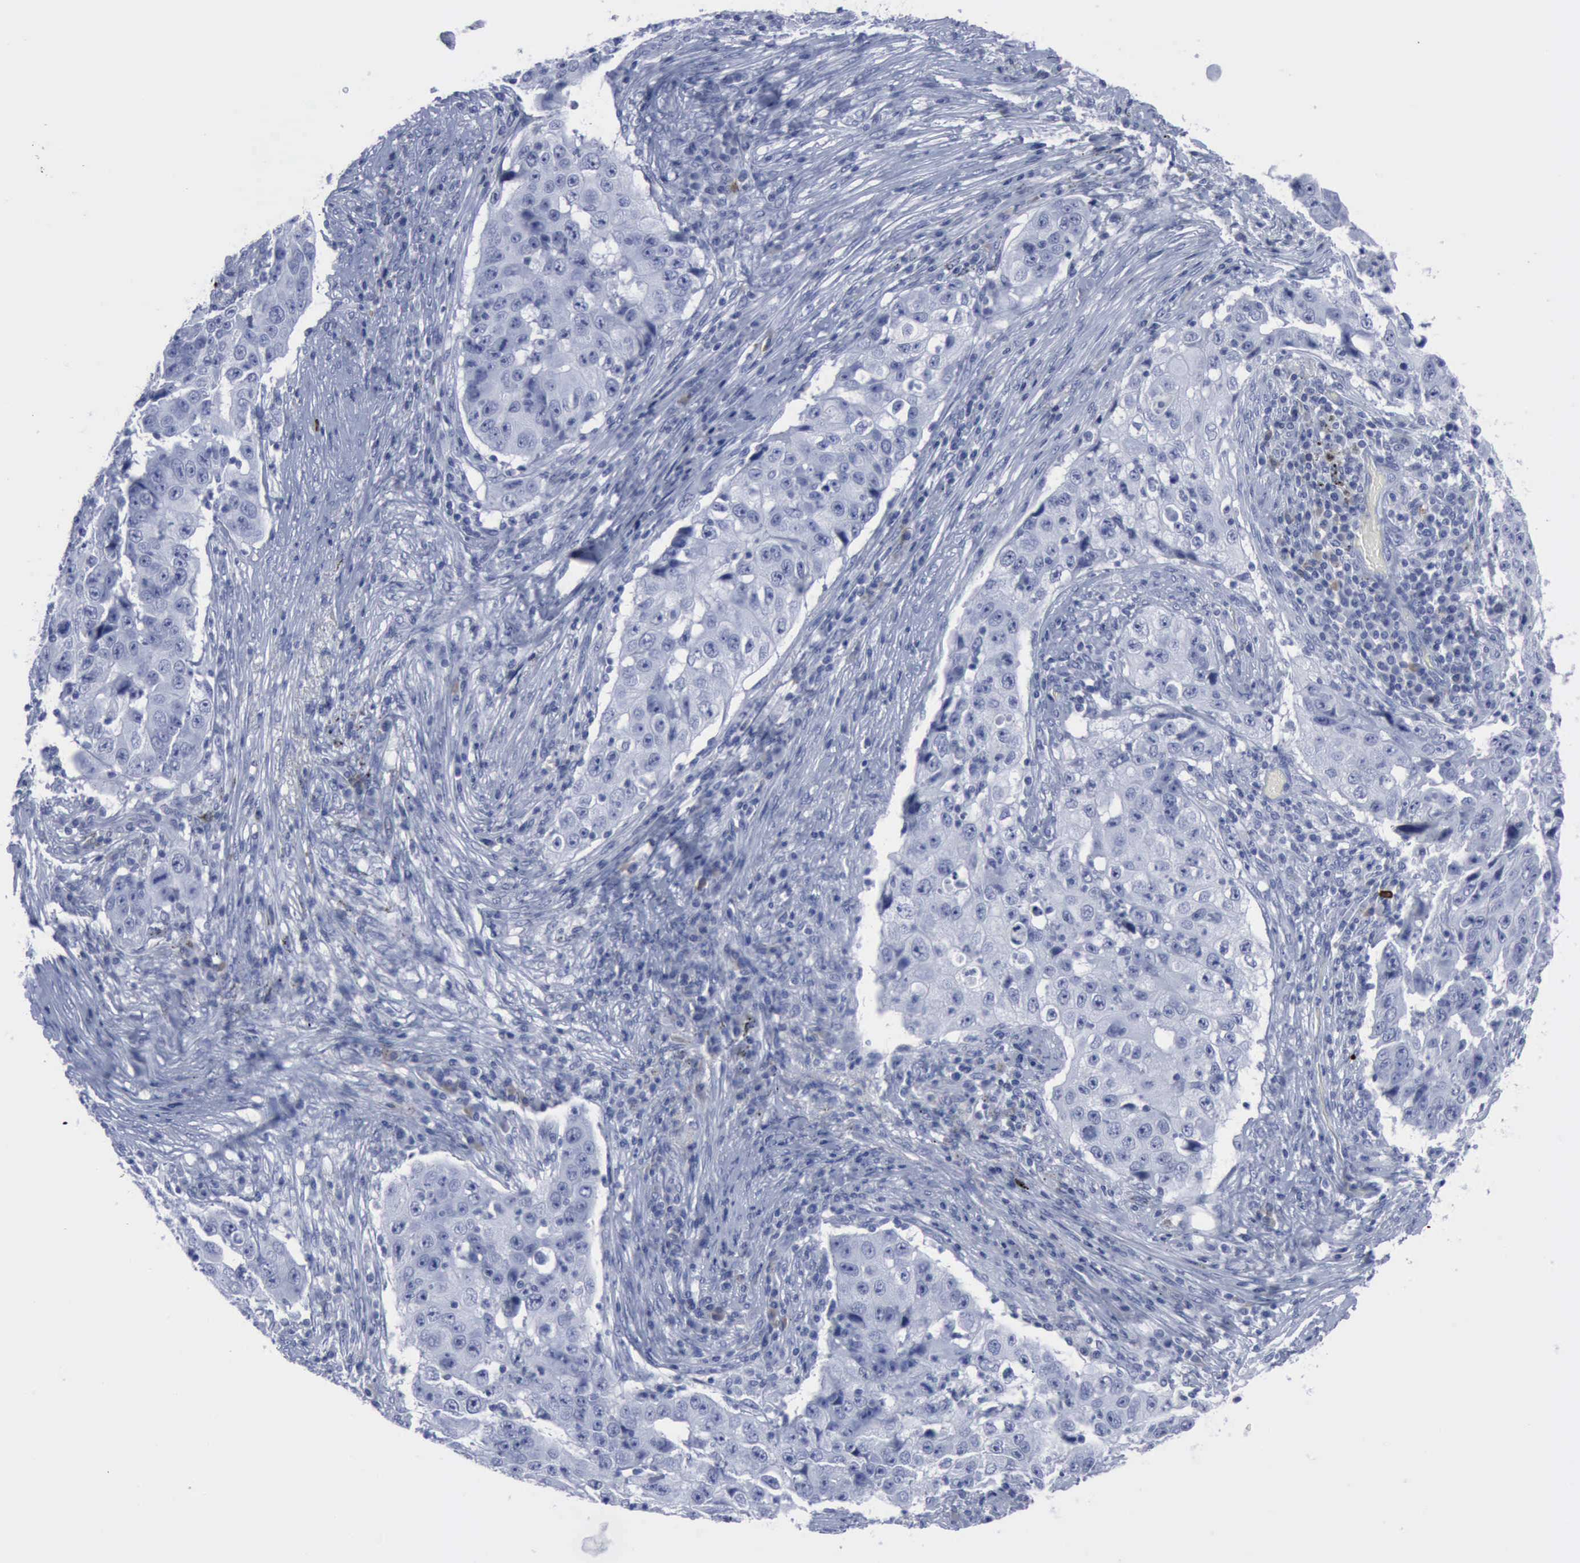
{"staining": {"intensity": "negative", "quantity": "none", "location": "none"}, "tissue": "lung cancer", "cell_type": "Tumor cells", "image_type": "cancer", "snomed": [{"axis": "morphology", "description": "Squamous cell carcinoma, NOS"}, {"axis": "topography", "description": "Lung"}], "caption": "Histopathology image shows no protein positivity in tumor cells of squamous cell carcinoma (lung) tissue.", "gene": "NGFR", "patient": {"sex": "male", "age": 64}}